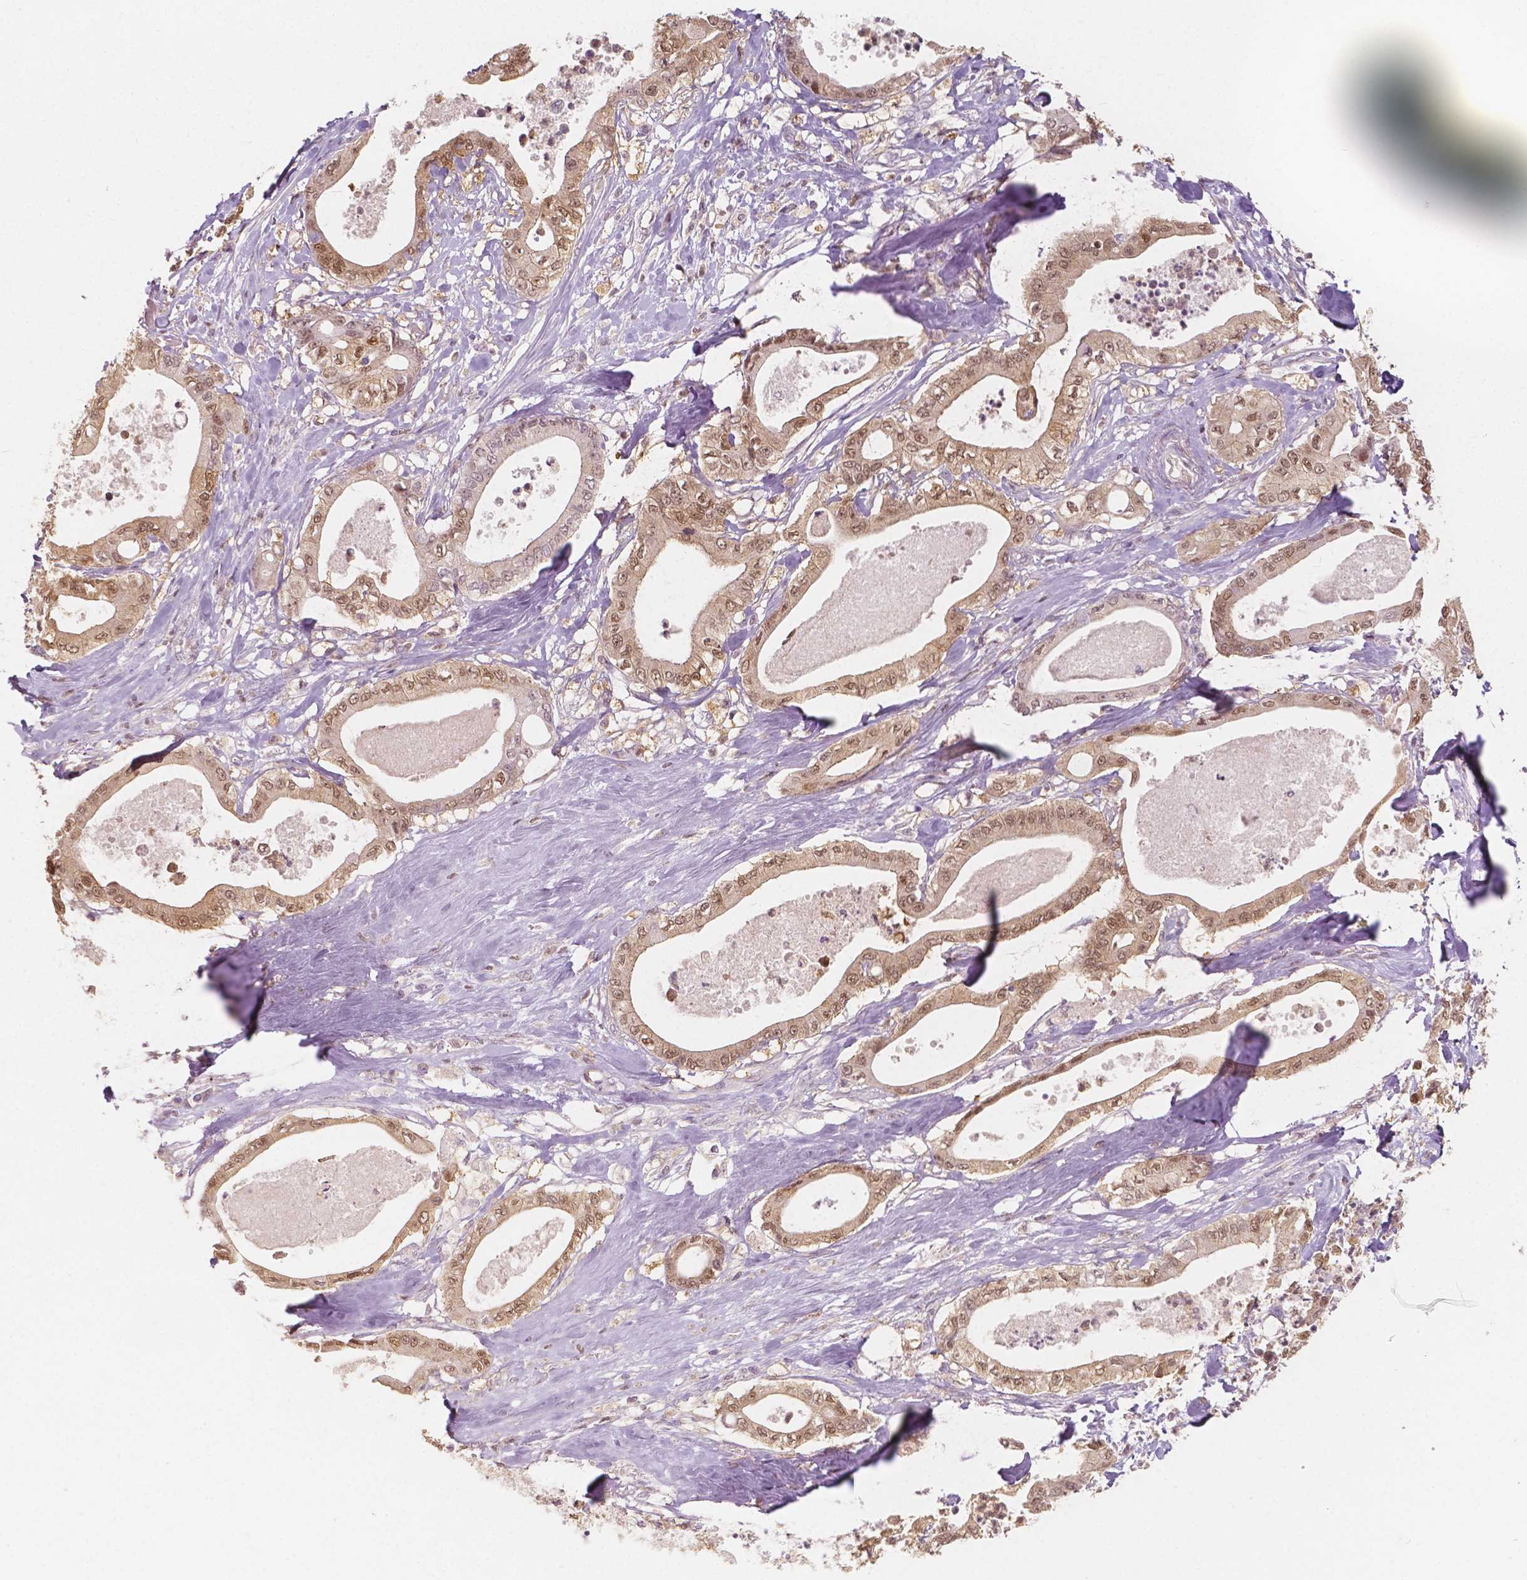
{"staining": {"intensity": "moderate", "quantity": ">75%", "location": "cytoplasmic/membranous,nuclear"}, "tissue": "pancreatic cancer", "cell_type": "Tumor cells", "image_type": "cancer", "snomed": [{"axis": "morphology", "description": "Adenocarcinoma, NOS"}, {"axis": "topography", "description": "Pancreas"}], "caption": "A high-resolution micrograph shows IHC staining of pancreatic adenocarcinoma, which demonstrates moderate cytoplasmic/membranous and nuclear expression in approximately >75% of tumor cells.", "gene": "NAPRT", "patient": {"sex": "male", "age": 71}}